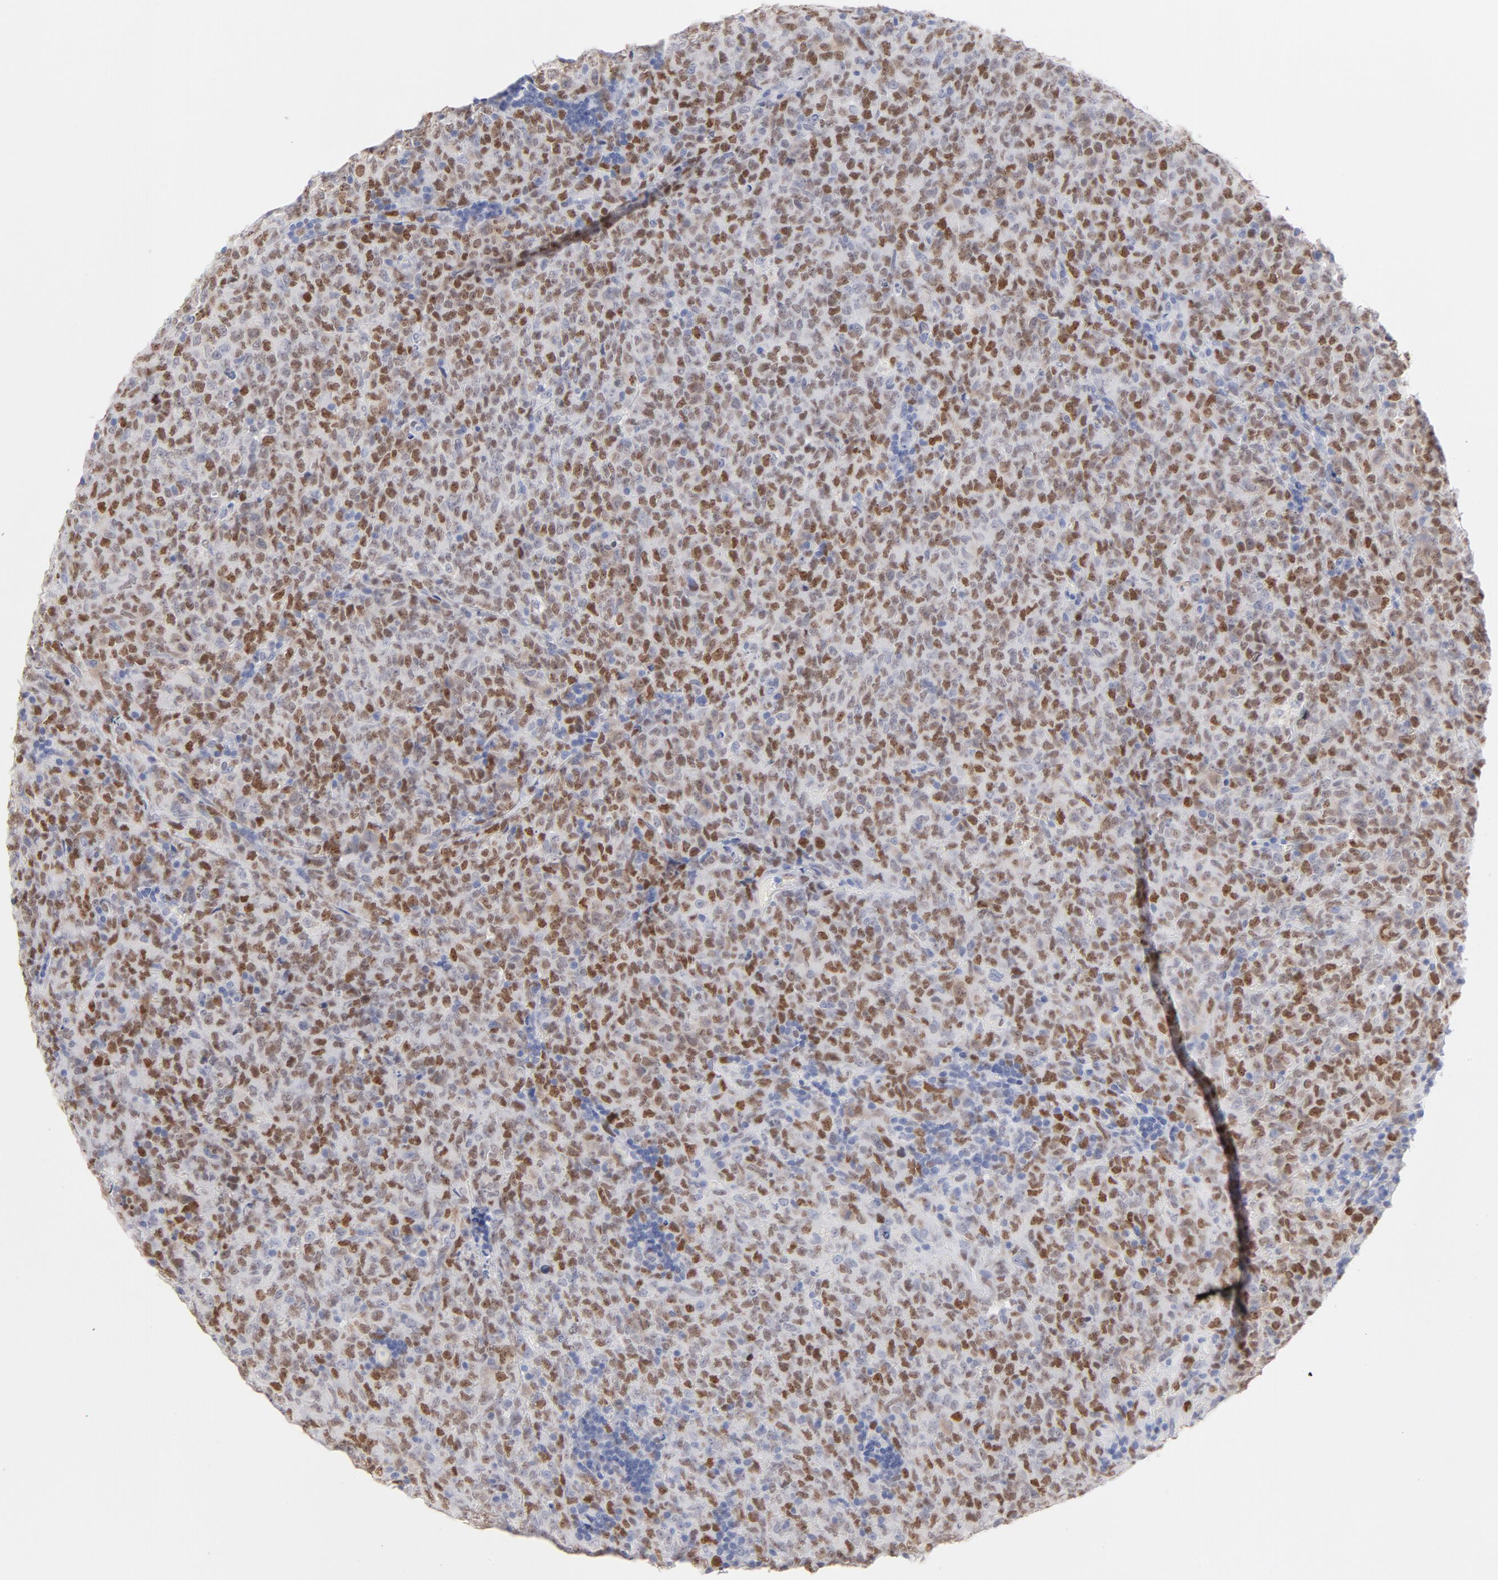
{"staining": {"intensity": "strong", "quantity": ">75%", "location": "nuclear"}, "tissue": "lymphoma", "cell_type": "Tumor cells", "image_type": "cancer", "snomed": [{"axis": "morphology", "description": "Malignant lymphoma, non-Hodgkin's type, High grade"}, {"axis": "topography", "description": "Tonsil"}], "caption": "IHC micrograph of neoplastic tissue: human lymphoma stained using immunohistochemistry (IHC) displays high levels of strong protein expression localized specifically in the nuclear of tumor cells, appearing as a nuclear brown color.", "gene": "MCM7", "patient": {"sex": "female", "age": 36}}